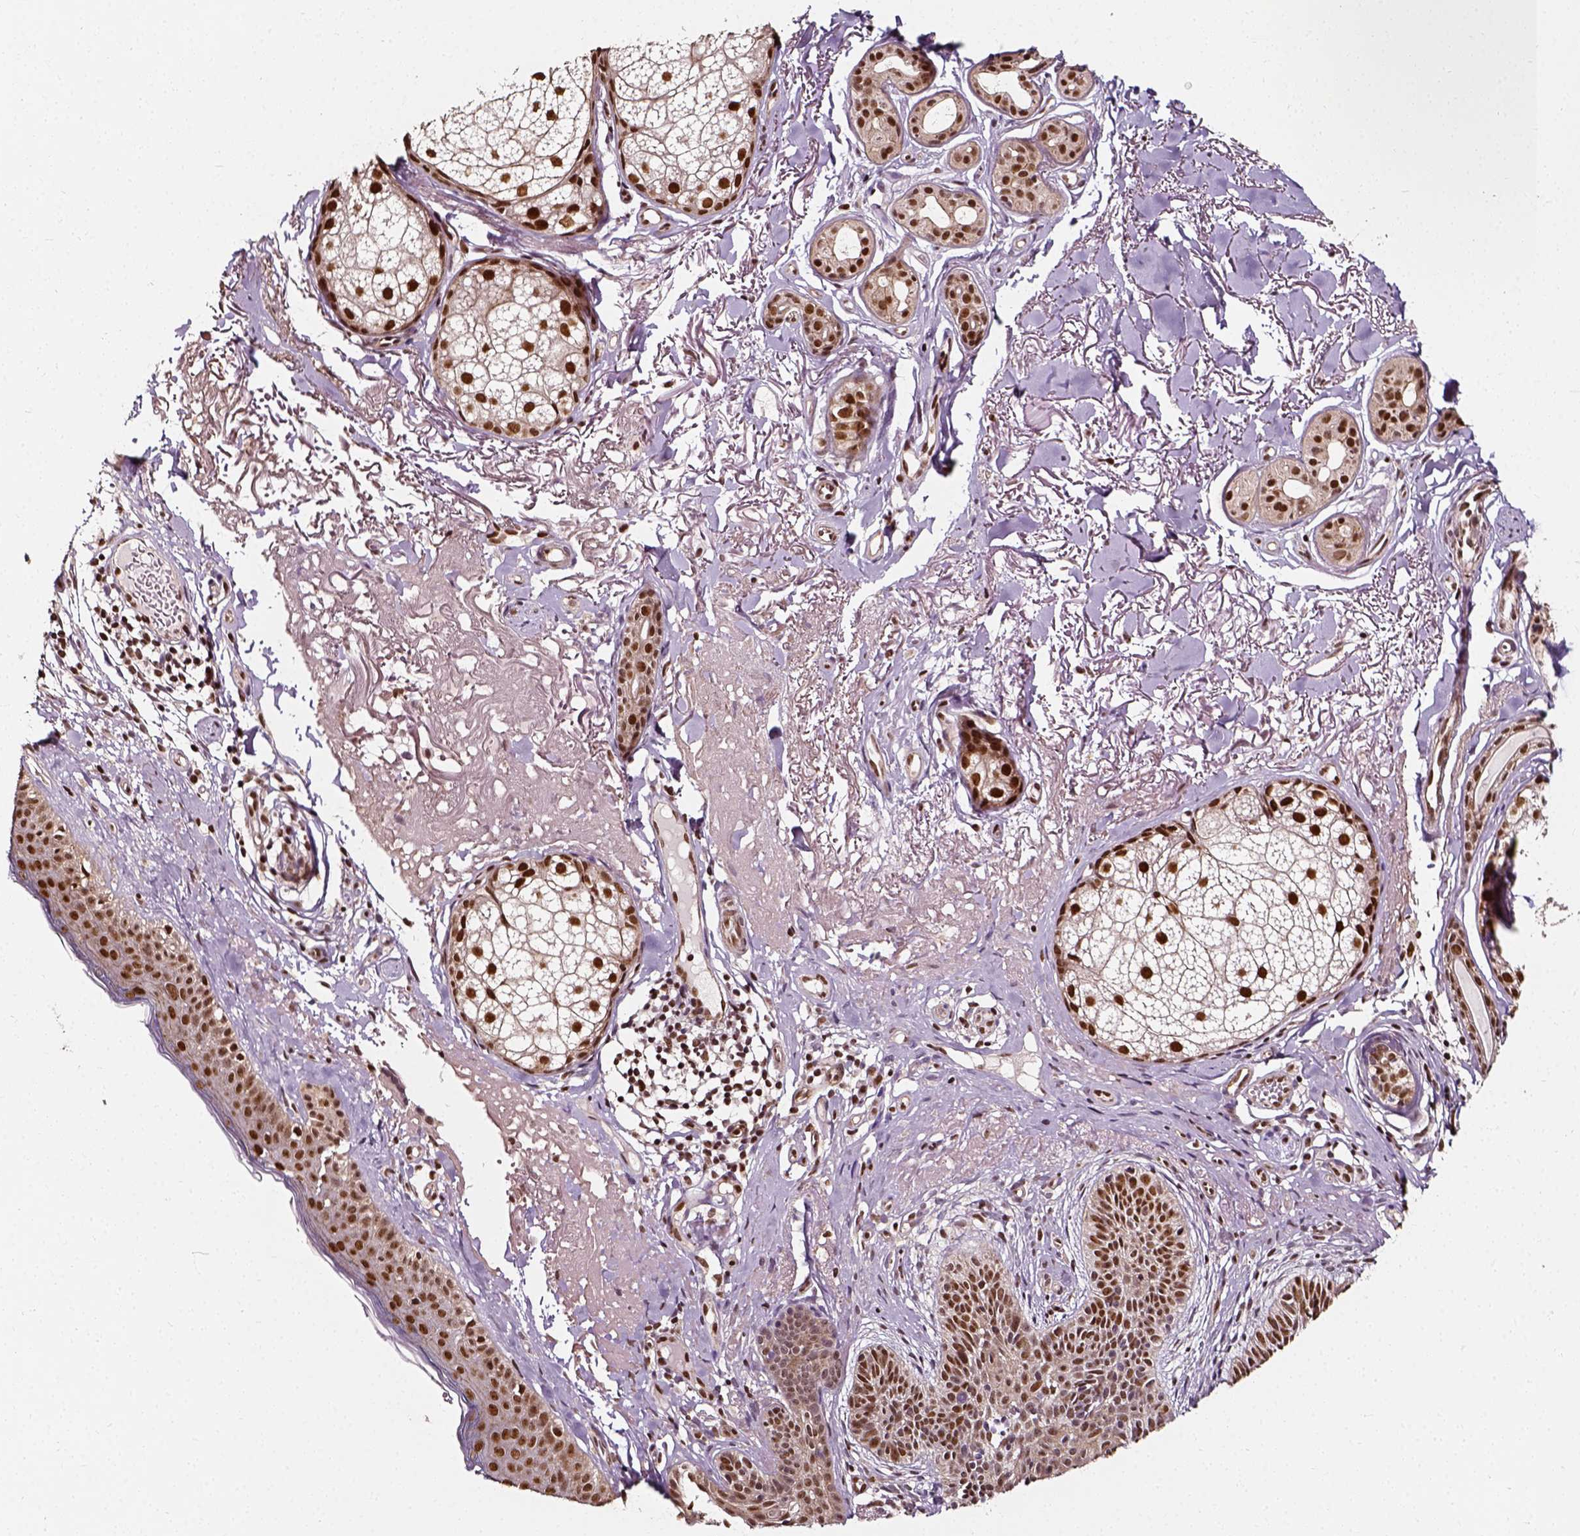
{"staining": {"intensity": "moderate", "quantity": ">75%", "location": "nuclear"}, "tissue": "skin cancer", "cell_type": "Tumor cells", "image_type": "cancer", "snomed": [{"axis": "morphology", "description": "Basal cell carcinoma"}, {"axis": "topography", "description": "Skin"}], "caption": "Immunohistochemical staining of human skin cancer demonstrates moderate nuclear protein positivity in approximately >75% of tumor cells.", "gene": "NACC1", "patient": {"sex": "male", "age": 78}}